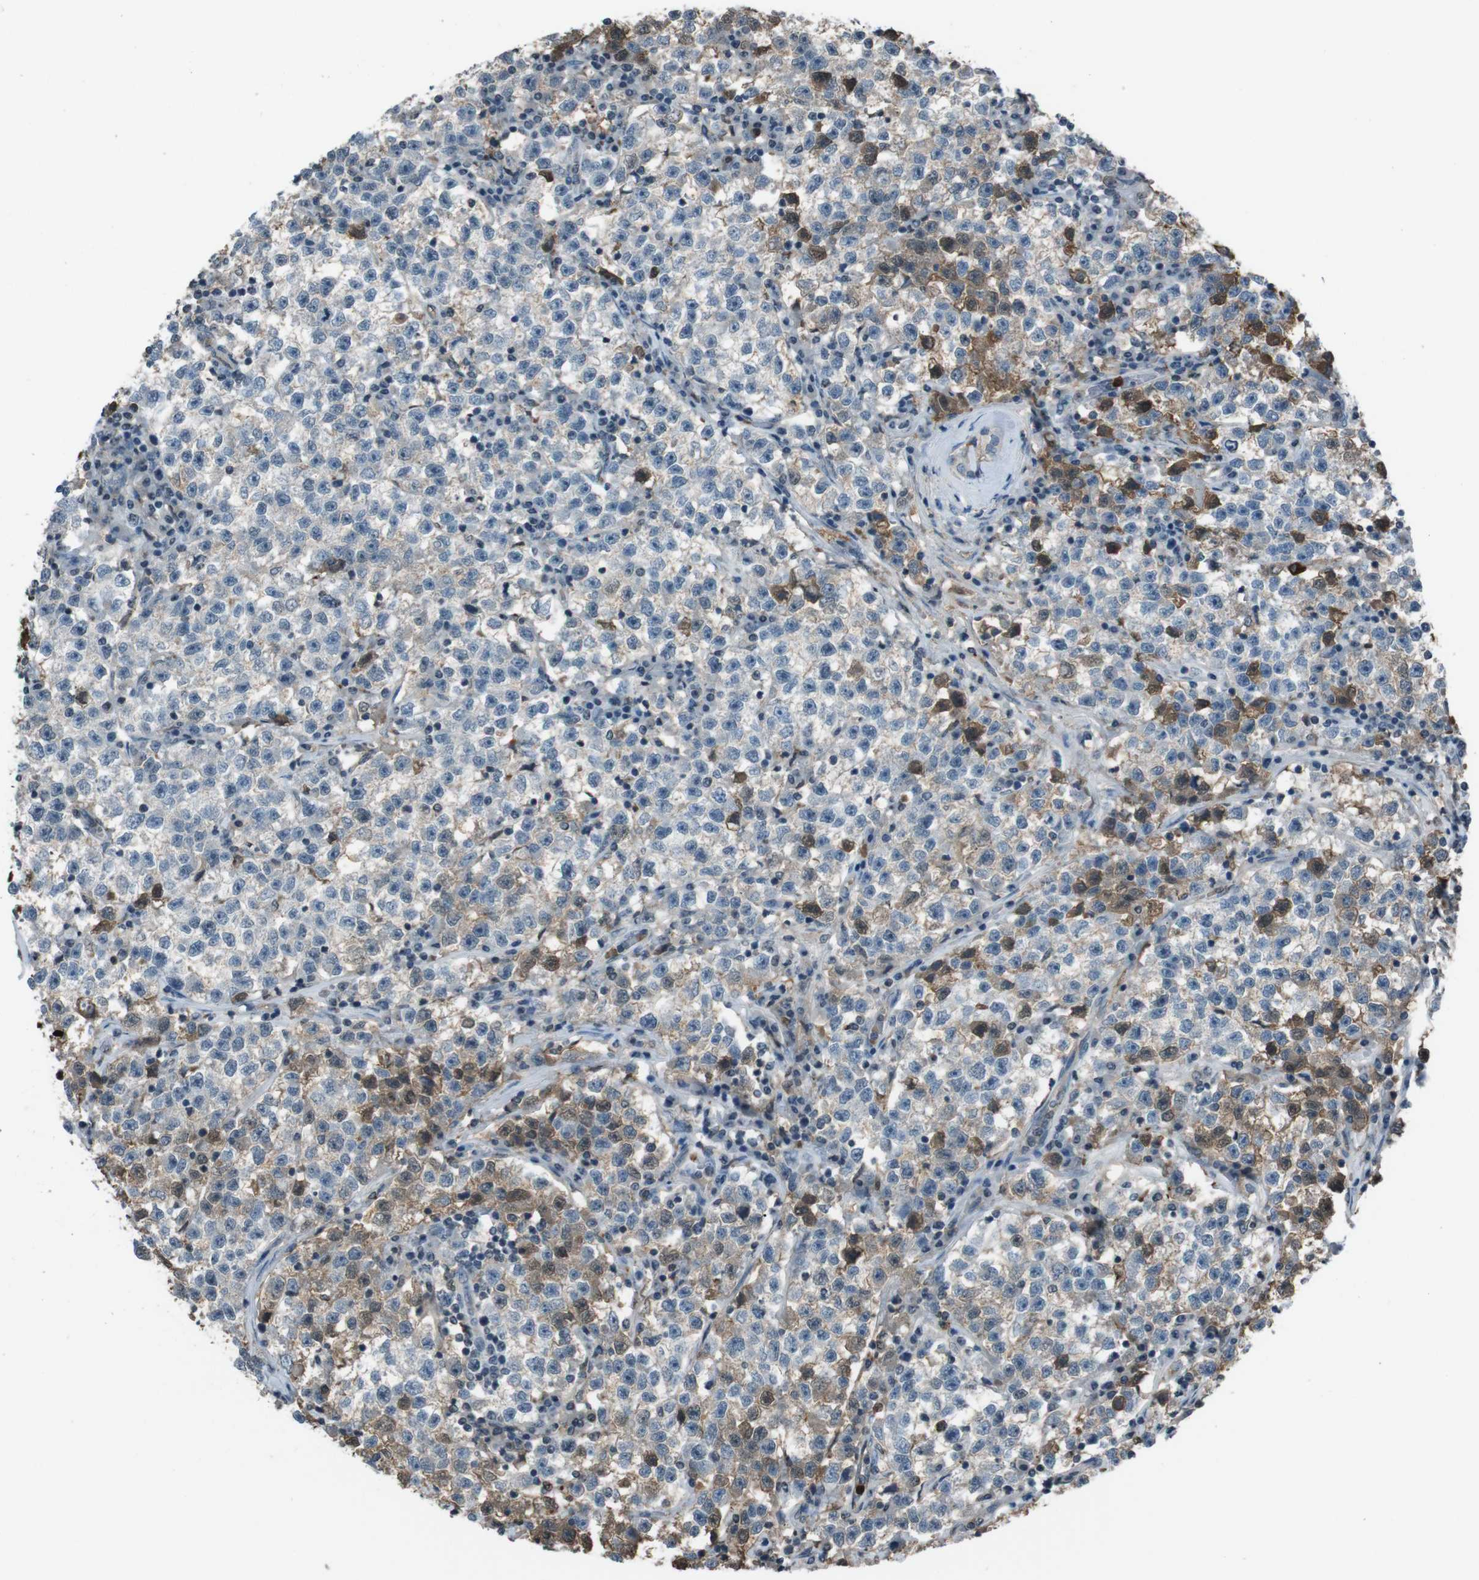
{"staining": {"intensity": "moderate", "quantity": "<25%", "location": "cytoplasmic/membranous"}, "tissue": "testis cancer", "cell_type": "Tumor cells", "image_type": "cancer", "snomed": [{"axis": "morphology", "description": "Seminoma, NOS"}, {"axis": "topography", "description": "Testis"}], "caption": "Tumor cells exhibit low levels of moderate cytoplasmic/membranous positivity in about <25% of cells in human testis seminoma.", "gene": "UGT1A6", "patient": {"sex": "male", "age": 22}}